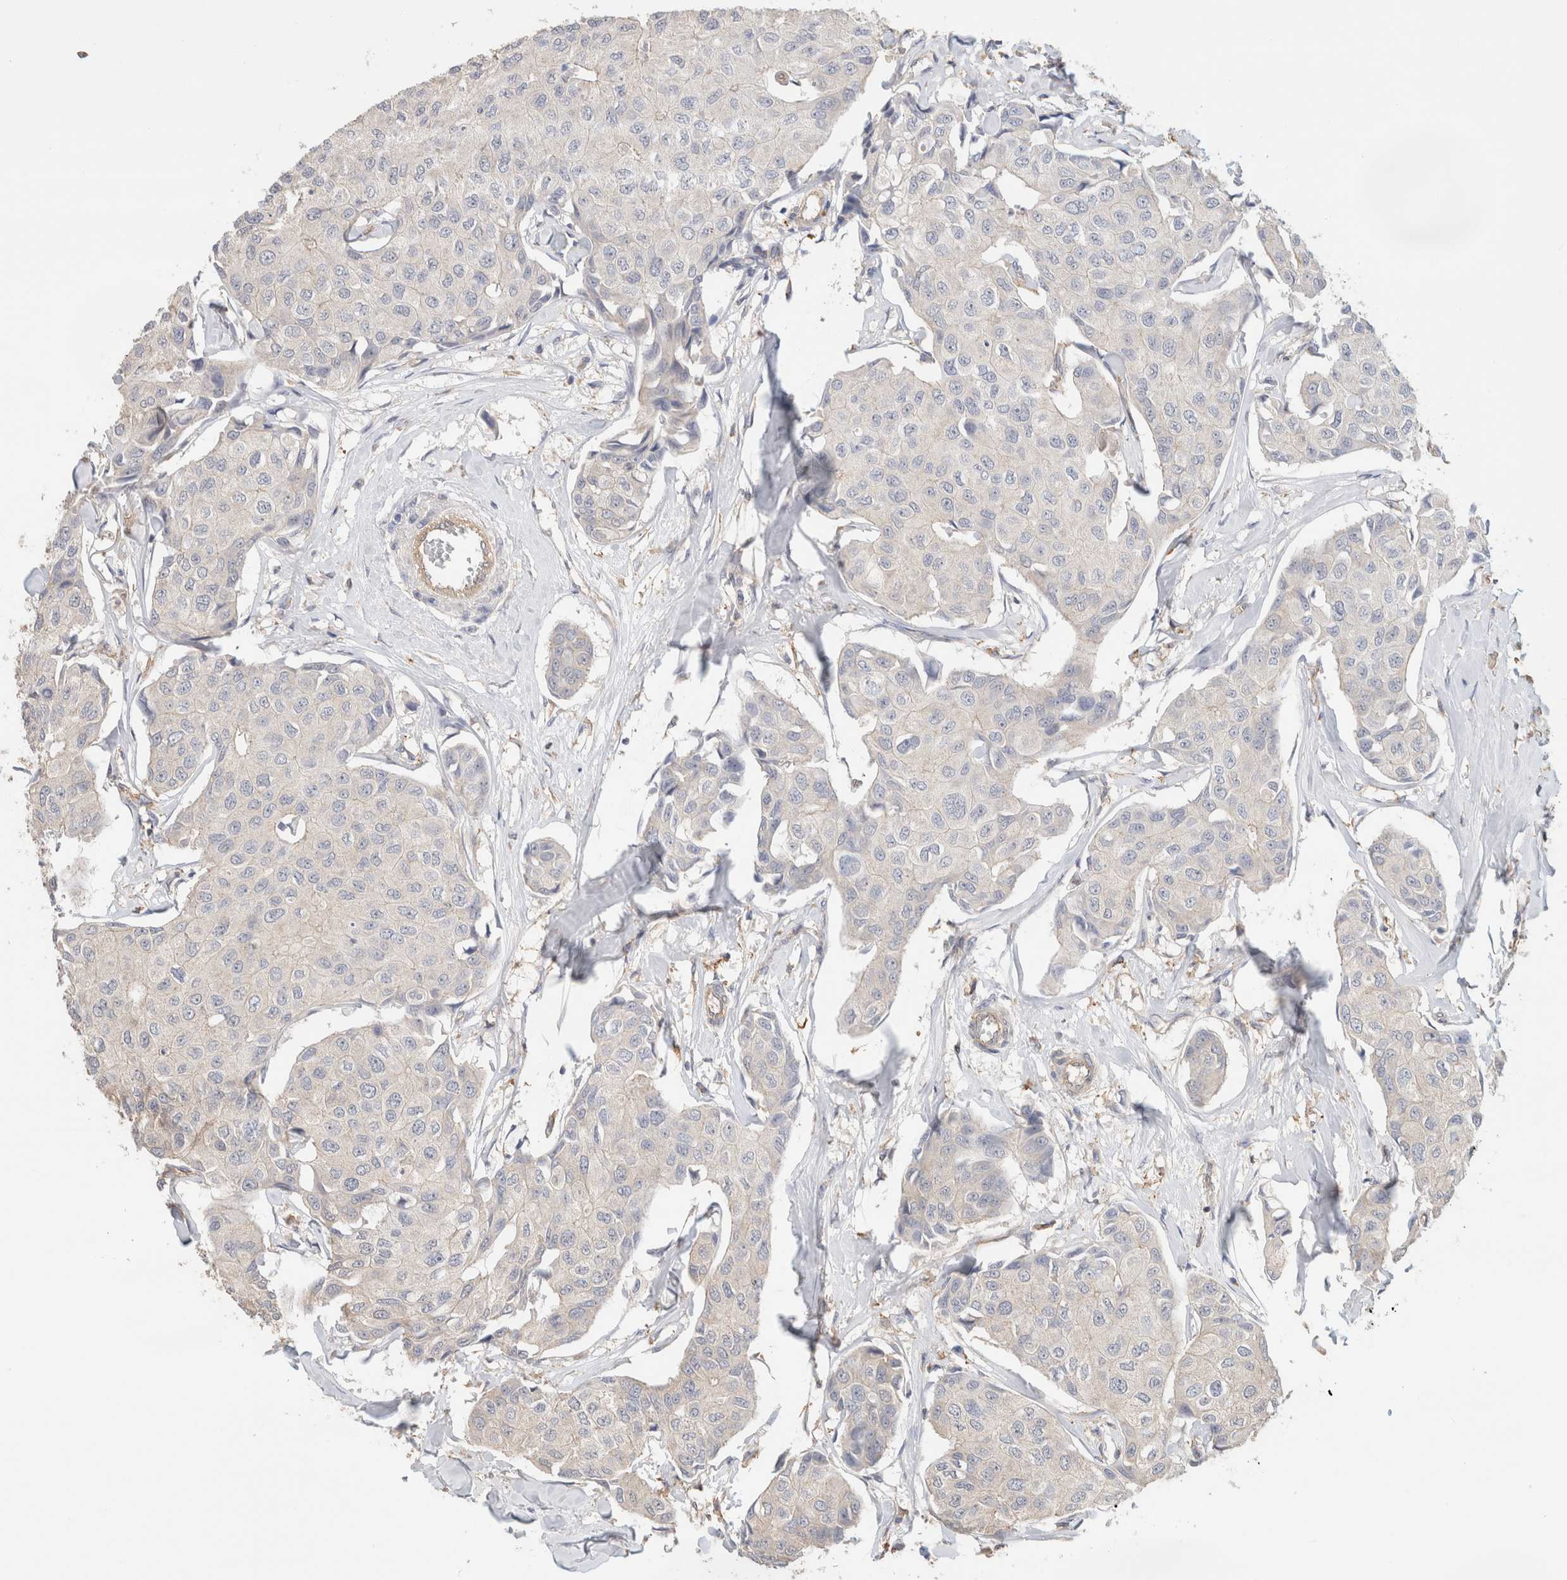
{"staining": {"intensity": "negative", "quantity": "none", "location": "none"}, "tissue": "breast cancer", "cell_type": "Tumor cells", "image_type": "cancer", "snomed": [{"axis": "morphology", "description": "Duct carcinoma"}, {"axis": "topography", "description": "Breast"}], "caption": "An image of human breast cancer is negative for staining in tumor cells.", "gene": "CFAP418", "patient": {"sex": "female", "age": 80}}